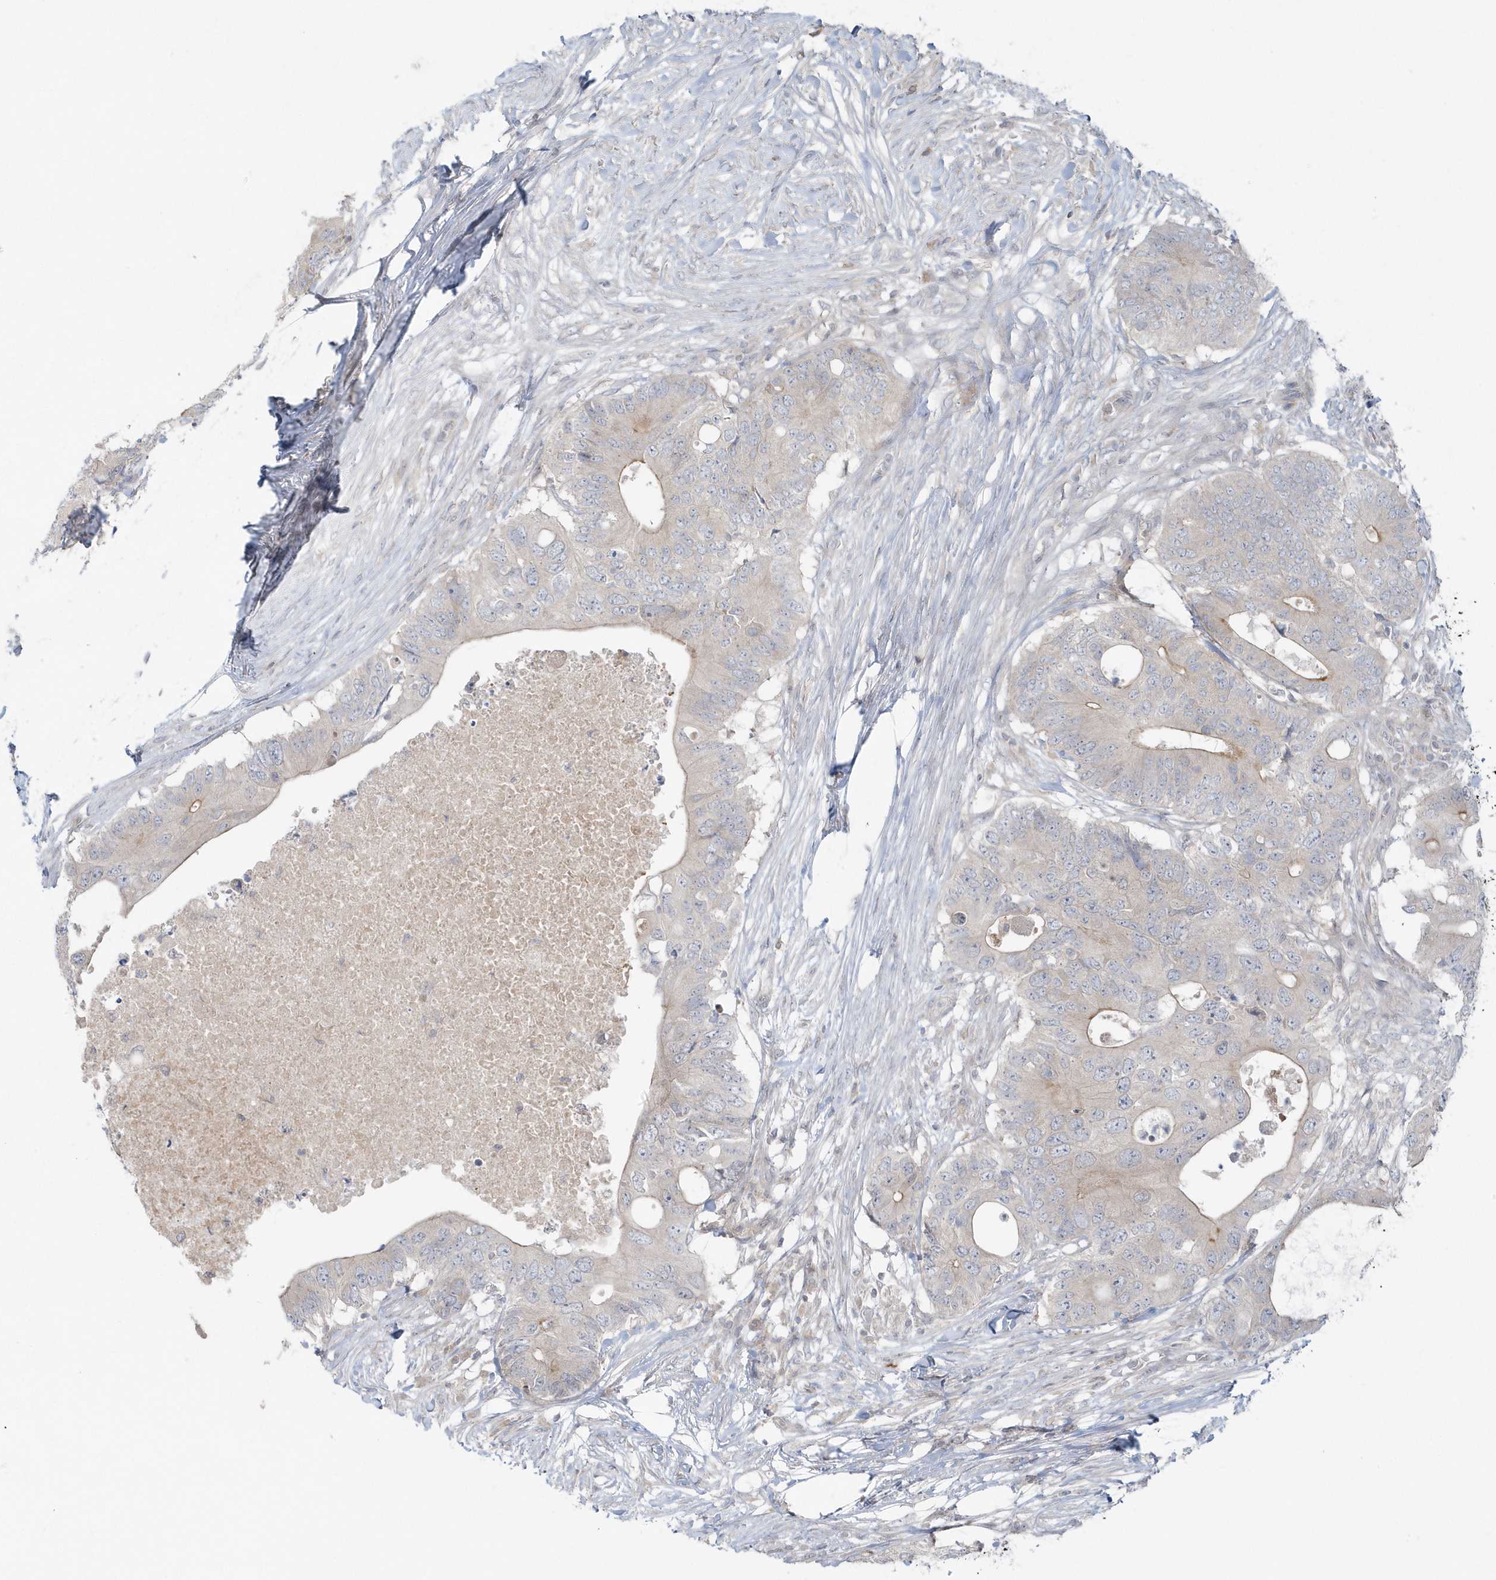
{"staining": {"intensity": "weak", "quantity": "<25%", "location": "cytoplasmic/membranous"}, "tissue": "colorectal cancer", "cell_type": "Tumor cells", "image_type": "cancer", "snomed": [{"axis": "morphology", "description": "Adenocarcinoma, NOS"}, {"axis": "topography", "description": "Colon"}], "caption": "IHC of human colorectal cancer demonstrates no expression in tumor cells.", "gene": "BLTP3A", "patient": {"sex": "male", "age": 71}}